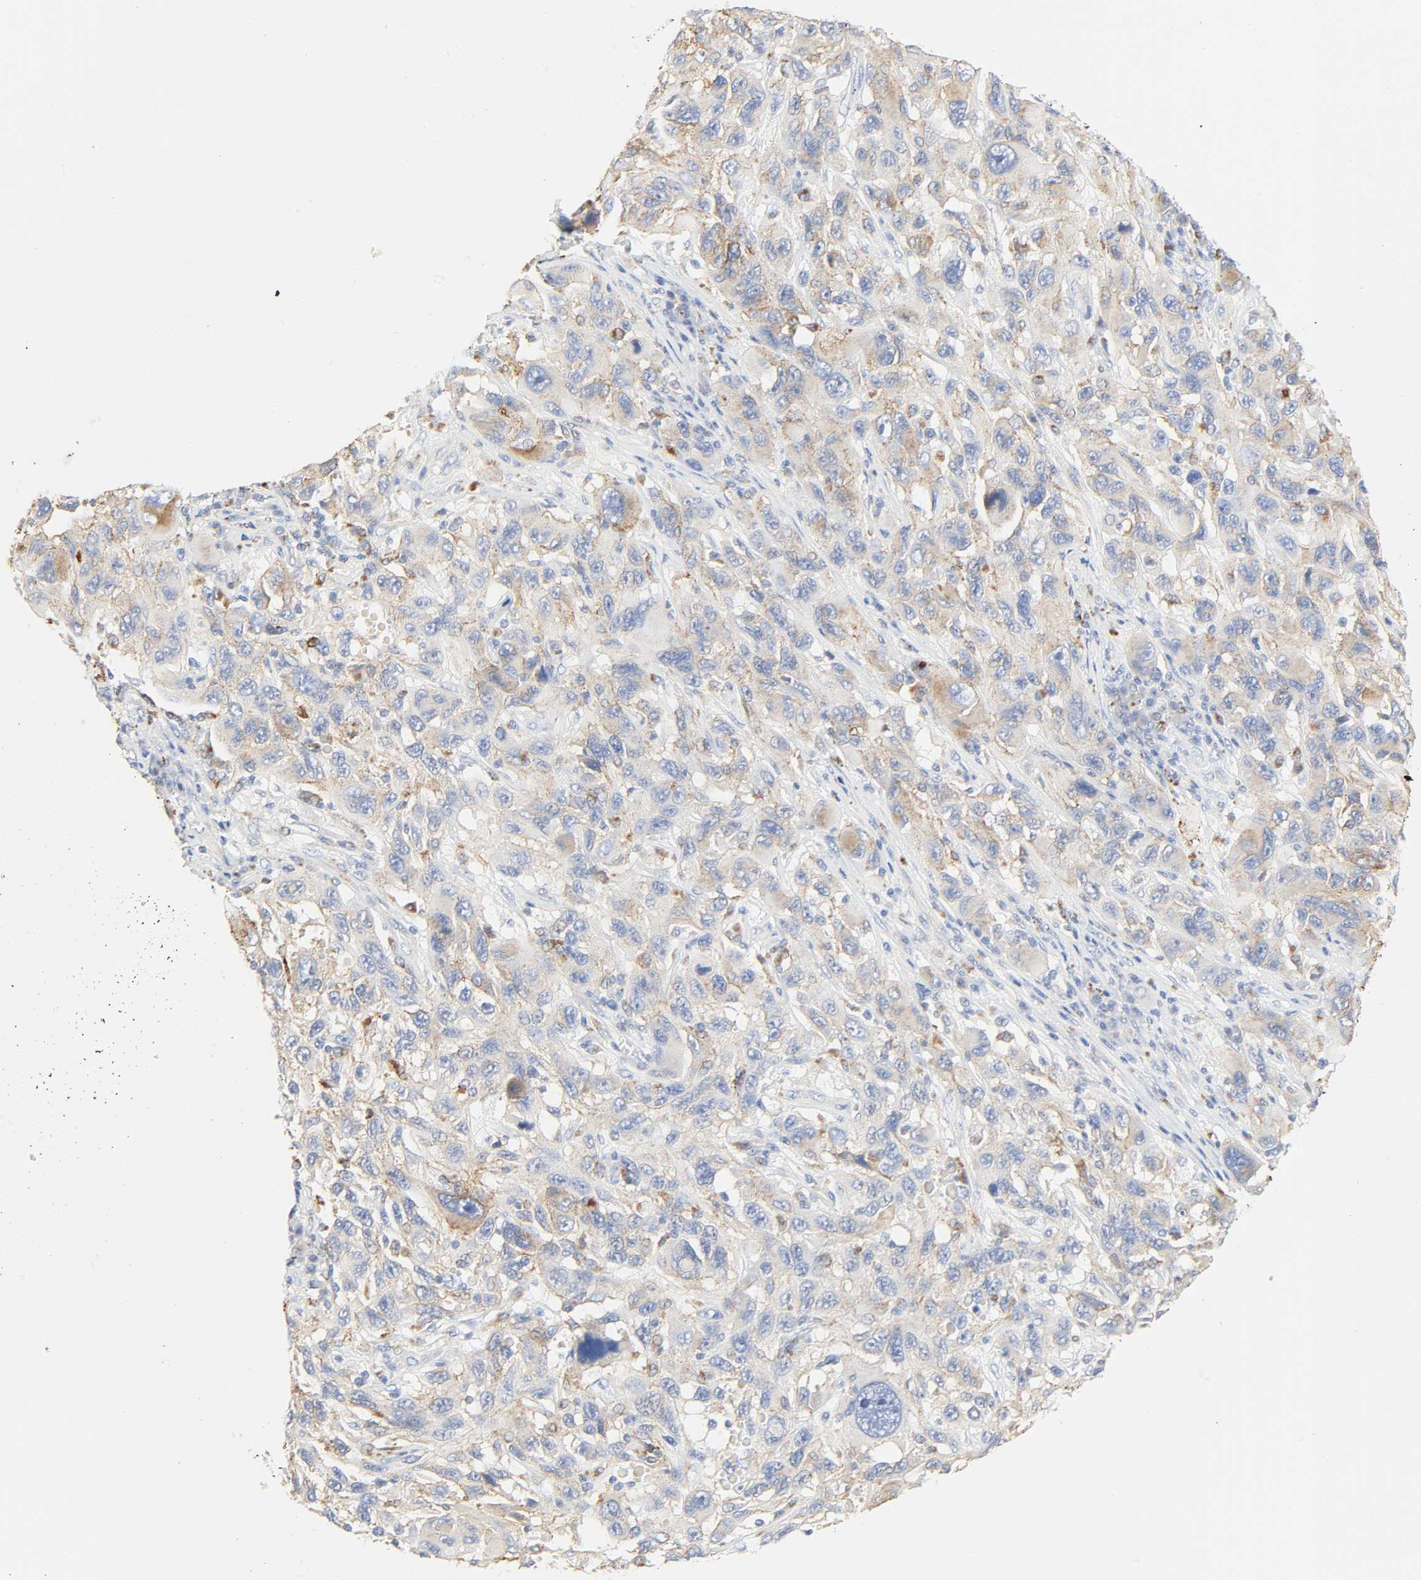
{"staining": {"intensity": "weak", "quantity": ">75%", "location": "cytoplasmic/membranous"}, "tissue": "melanoma", "cell_type": "Tumor cells", "image_type": "cancer", "snomed": [{"axis": "morphology", "description": "Malignant melanoma, NOS"}, {"axis": "topography", "description": "Skin"}], "caption": "Immunohistochemical staining of human malignant melanoma demonstrates low levels of weak cytoplasmic/membranous protein staining in approximately >75% of tumor cells. The staining is performed using DAB brown chromogen to label protein expression. The nuclei are counter-stained blue using hematoxylin.", "gene": "CAMK2A", "patient": {"sex": "male", "age": 53}}